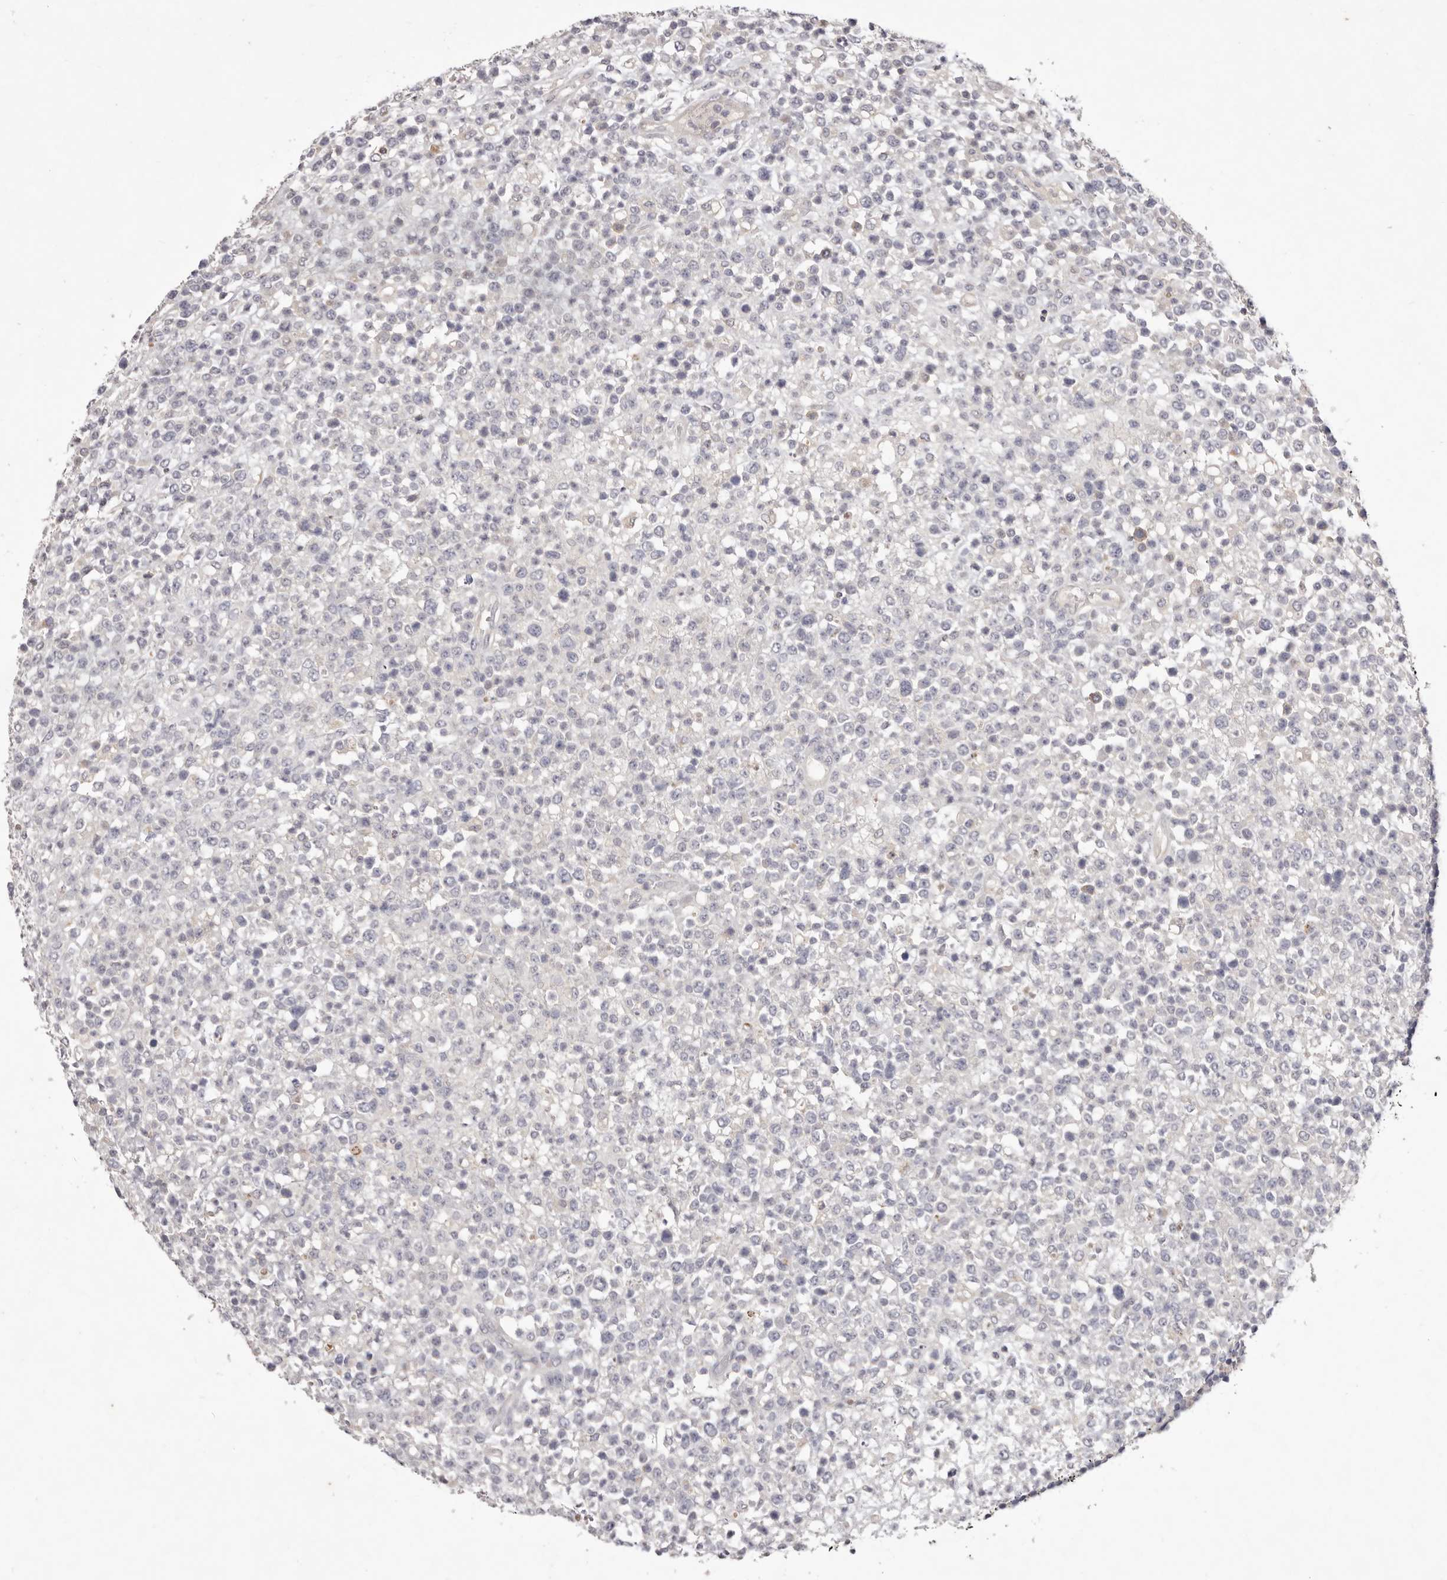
{"staining": {"intensity": "negative", "quantity": "none", "location": "none"}, "tissue": "lymphoma", "cell_type": "Tumor cells", "image_type": "cancer", "snomed": [{"axis": "morphology", "description": "Malignant lymphoma, non-Hodgkin's type, High grade"}, {"axis": "topography", "description": "Colon"}], "caption": "Lymphoma was stained to show a protein in brown. There is no significant positivity in tumor cells. (Stains: DAB immunohistochemistry (IHC) with hematoxylin counter stain, Microscopy: brightfield microscopy at high magnification).", "gene": "GARNL3", "patient": {"sex": "female", "age": 53}}